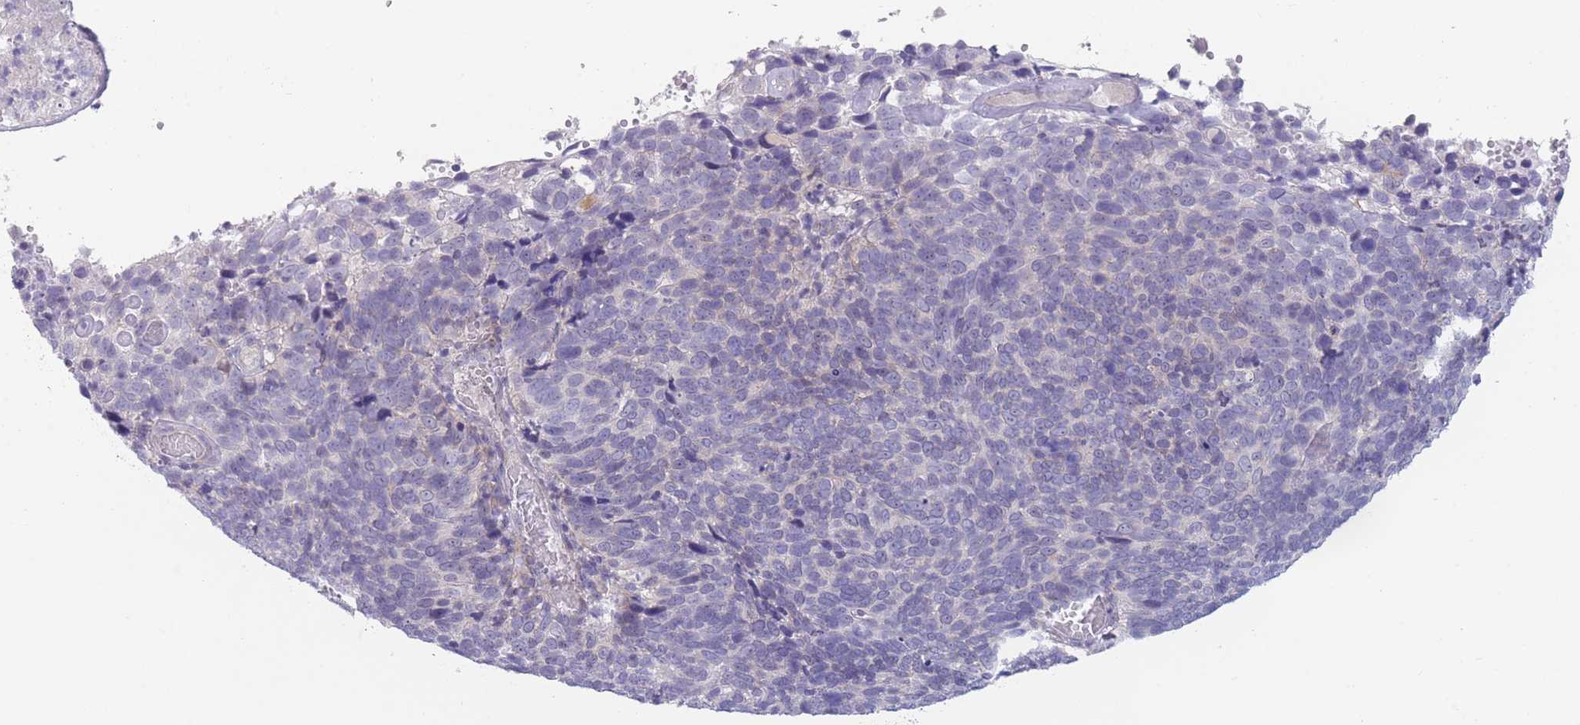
{"staining": {"intensity": "negative", "quantity": "none", "location": "none"}, "tissue": "cervical cancer", "cell_type": "Tumor cells", "image_type": "cancer", "snomed": [{"axis": "morphology", "description": "Squamous cell carcinoma, NOS"}, {"axis": "topography", "description": "Cervix"}], "caption": "IHC micrograph of cervical cancer stained for a protein (brown), which demonstrates no positivity in tumor cells.", "gene": "PAIP2B", "patient": {"sex": "female", "age": 39}}